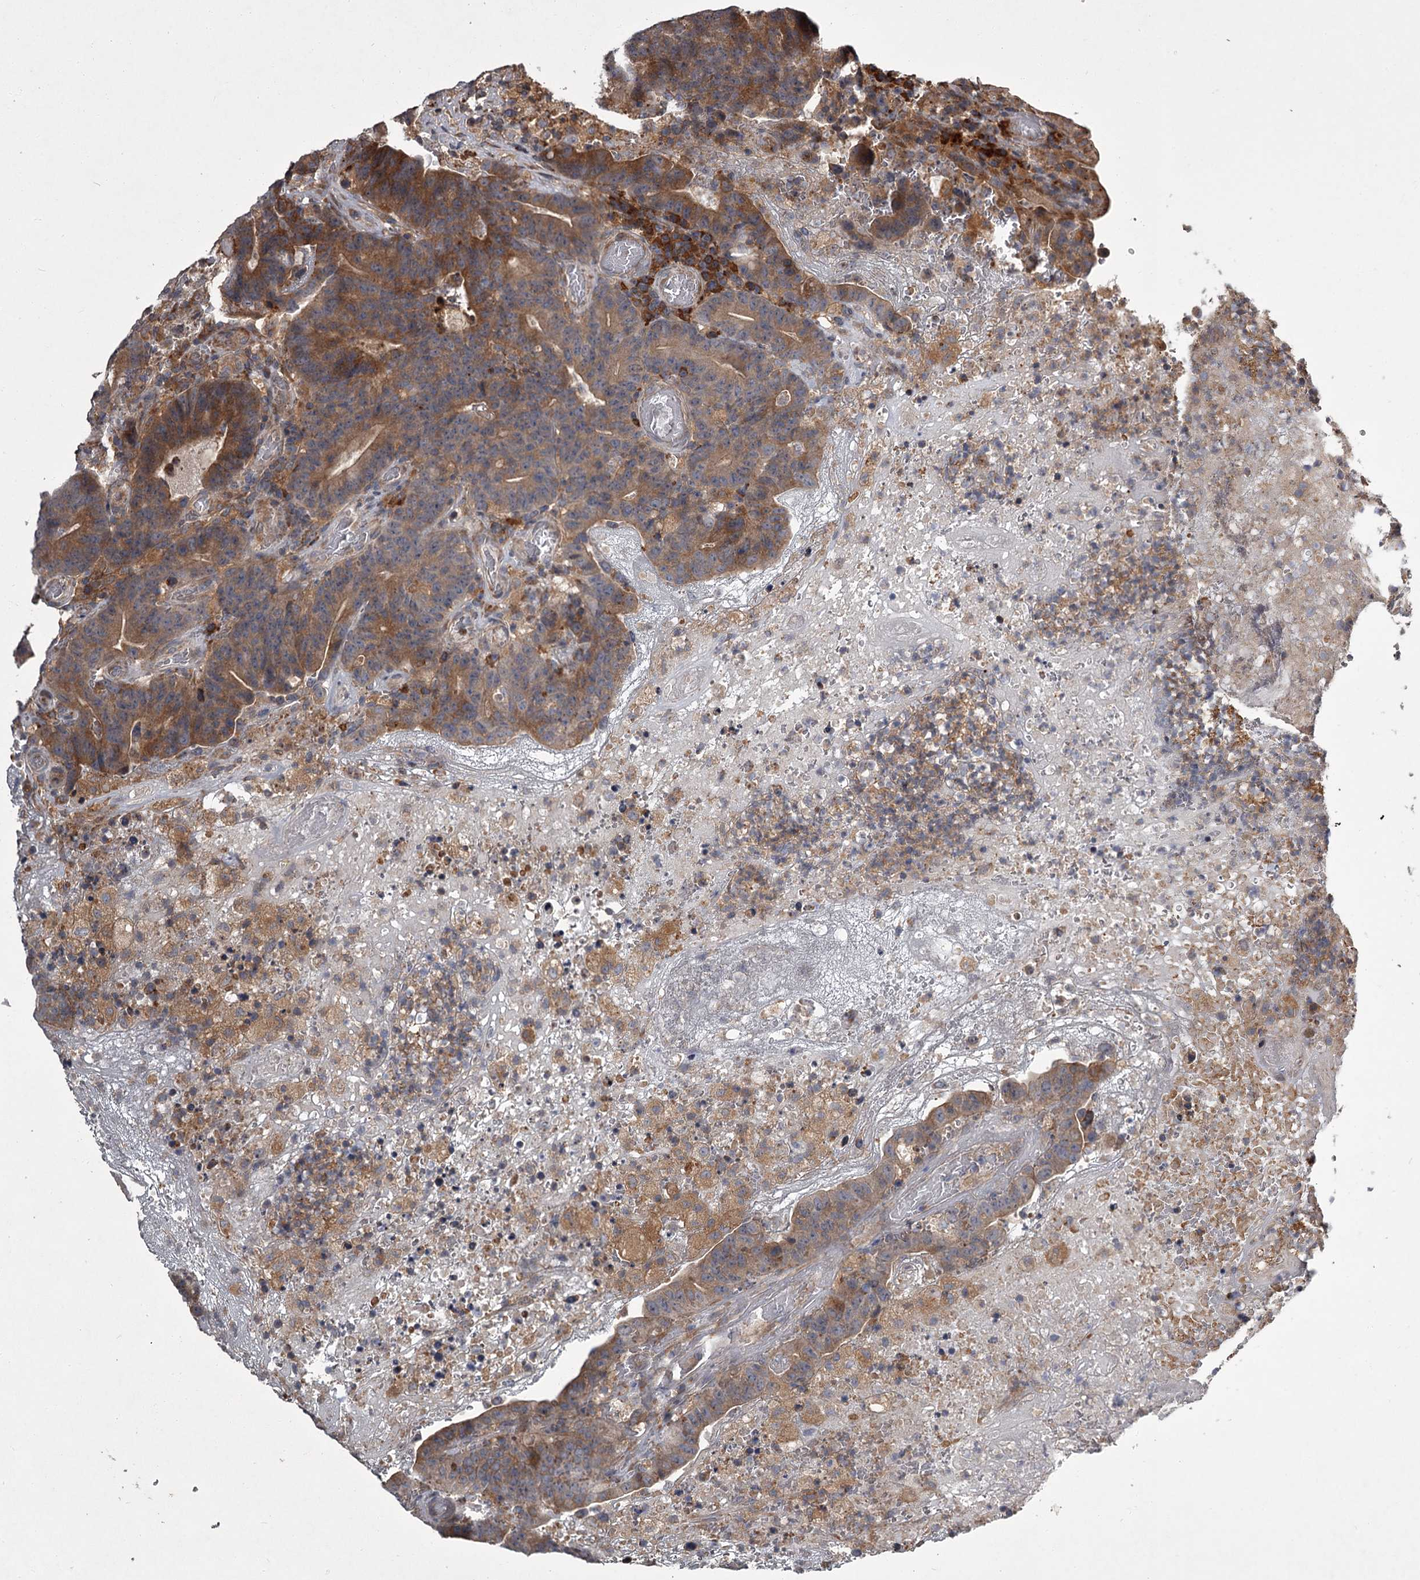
{"staining": {"intensity": "moderate", "quantity": ">75%", "location": "cytoplasmic/membranous"}, "tissue": "colorectal cancer", "cell_type": "Tumor cells", "image_type": "cancer", "snomed": [{"axis": "morphology", "description": "Normal tissue, NOS"}, {"axis": "morphology", "description": "Adenocarcinoma, NOS"}, {"axis": "topography", "description": "Colon"}], "caption": "Moderate cytoplasmic/membranous protein positivity is seen in about >75% of tumor cells in colorectal adenocarcinoma.", "gene": "UNC93B1", "patient": {"sex": "female", "age": 75}}